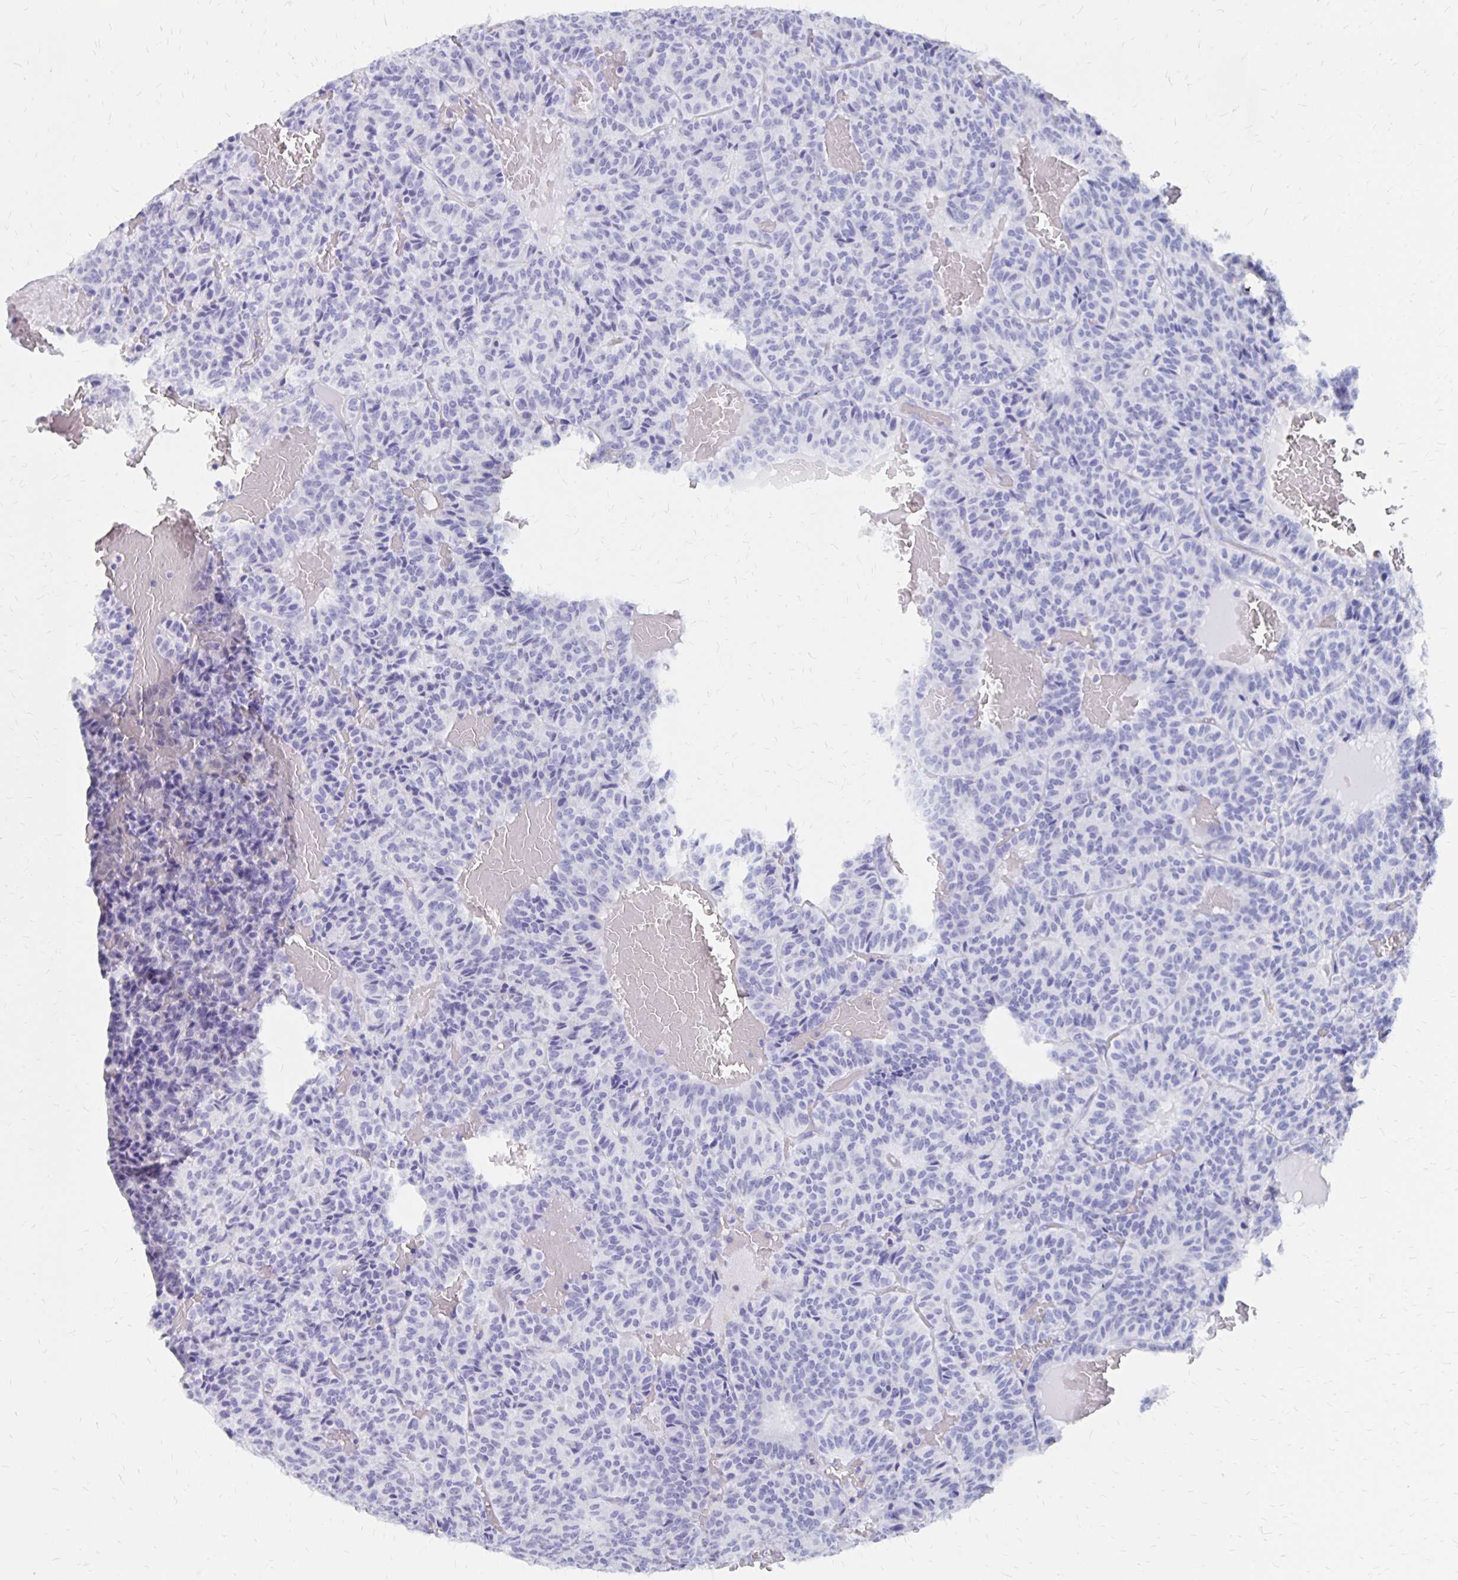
{"staining": {"intensity": "negative", "quantity": "none", "location": "none"}, "tissue": "carcinoid", "cell_type": "Tumor cells", "image_type": "cancer", "snomed": [{"axis": "morphology", "description": "Carcinoid, malignant, NOS"}, {"axis": "topography", "description": "Lung"}], "caption": "This is a micrograph of IHC staining of carcinoid, which shows no expression in tumor cells.", "gene": "SYT2", "patient": {"sex": "male", "age": 70}}